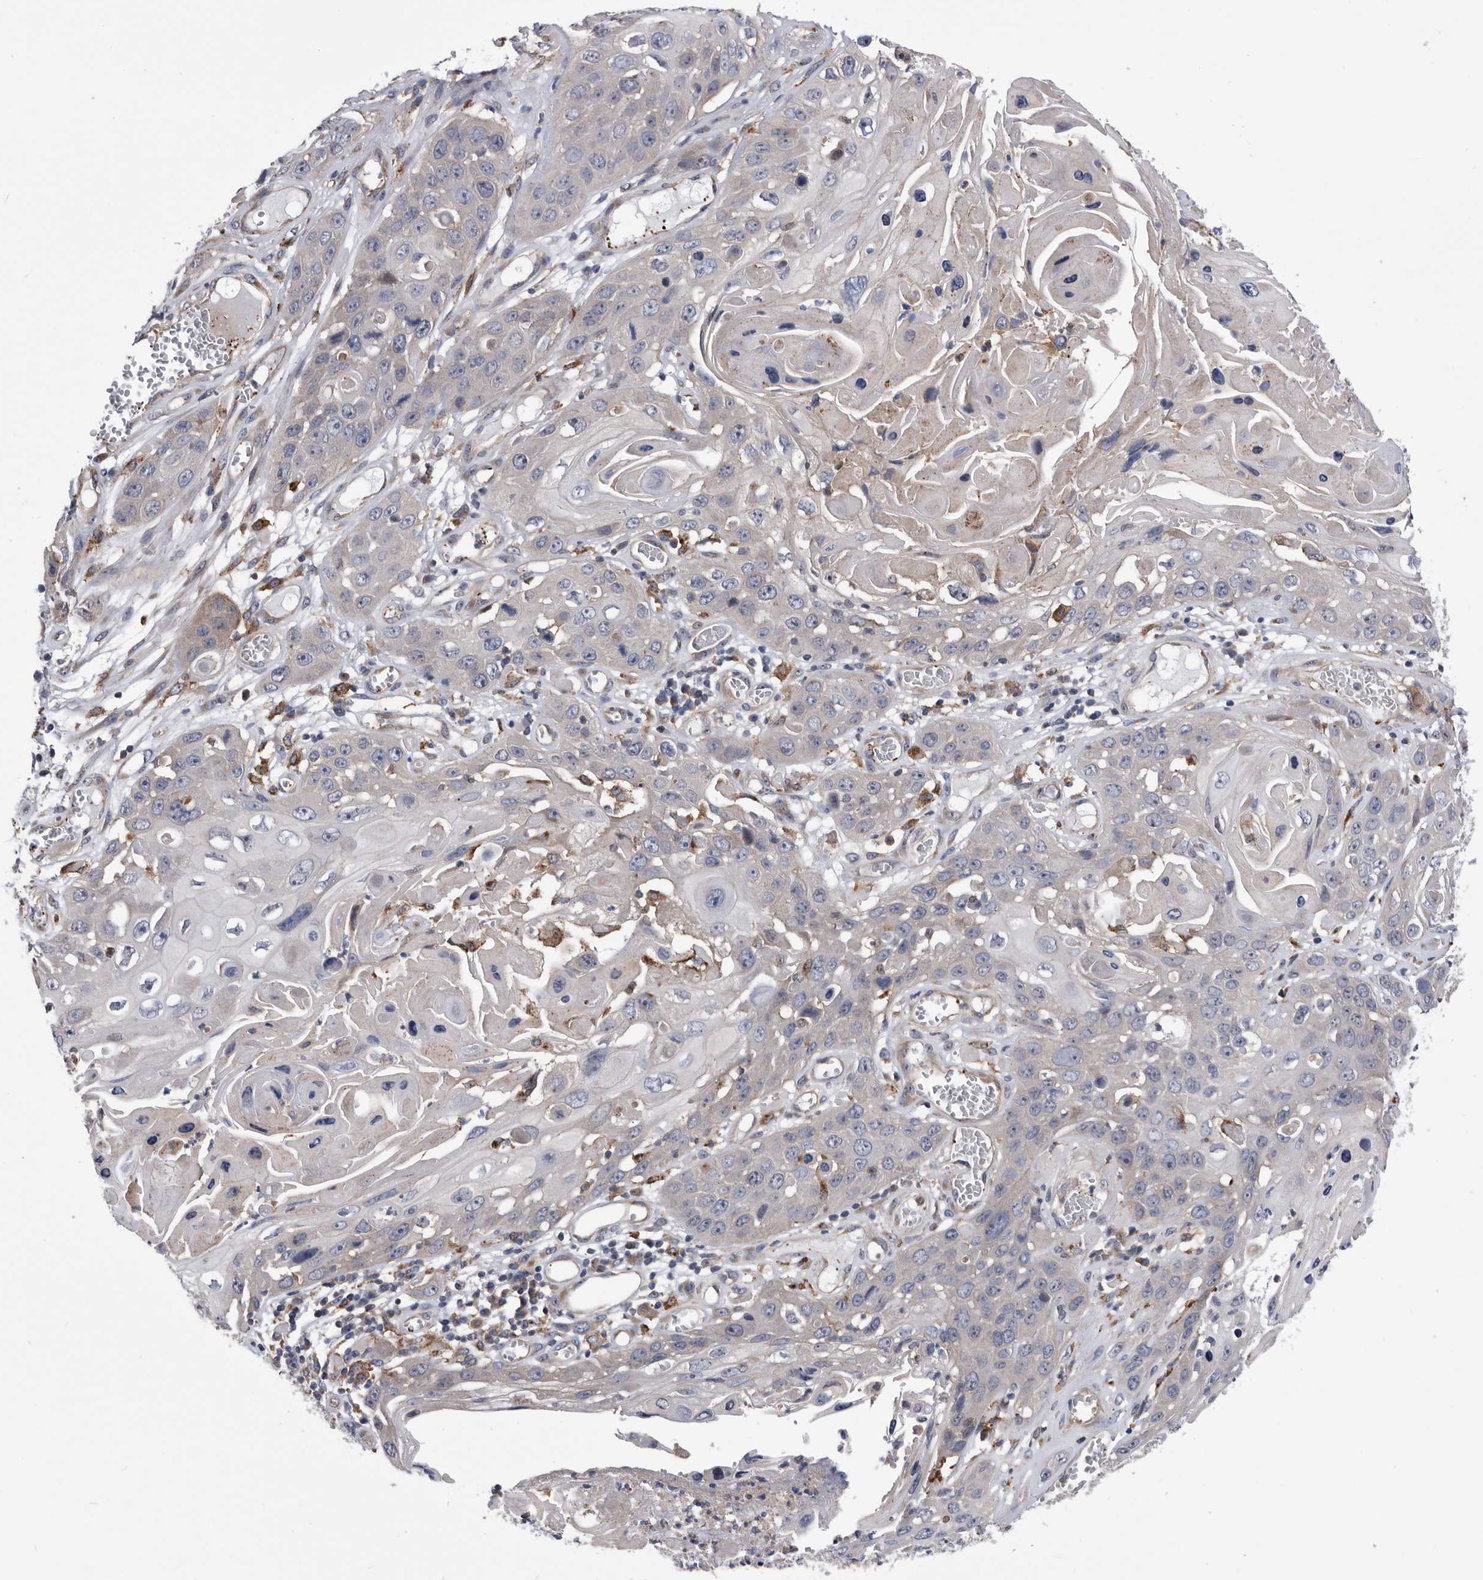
{"staining": {"intensity": "negative", "quantity": "none", "location": "none"}, "tissue": "skin cancer", "cell_type": "Tumor cells", "image_type": "cancer", "snomed": [{"axis": "morphology", "description": "Squamous cell carcinoma, NOS"}, {"axis": "topography", "description": "Skin"}], "caption": "Immunohistochemistry (IHC) of human skin cancer exhibits no positivity in tumor cells. (DAB immunohistochemistry visualized using brightfield microscopy, high magnification).", "gene": "BAIAP3", "patient": {"sex": "male", "age": 55}}